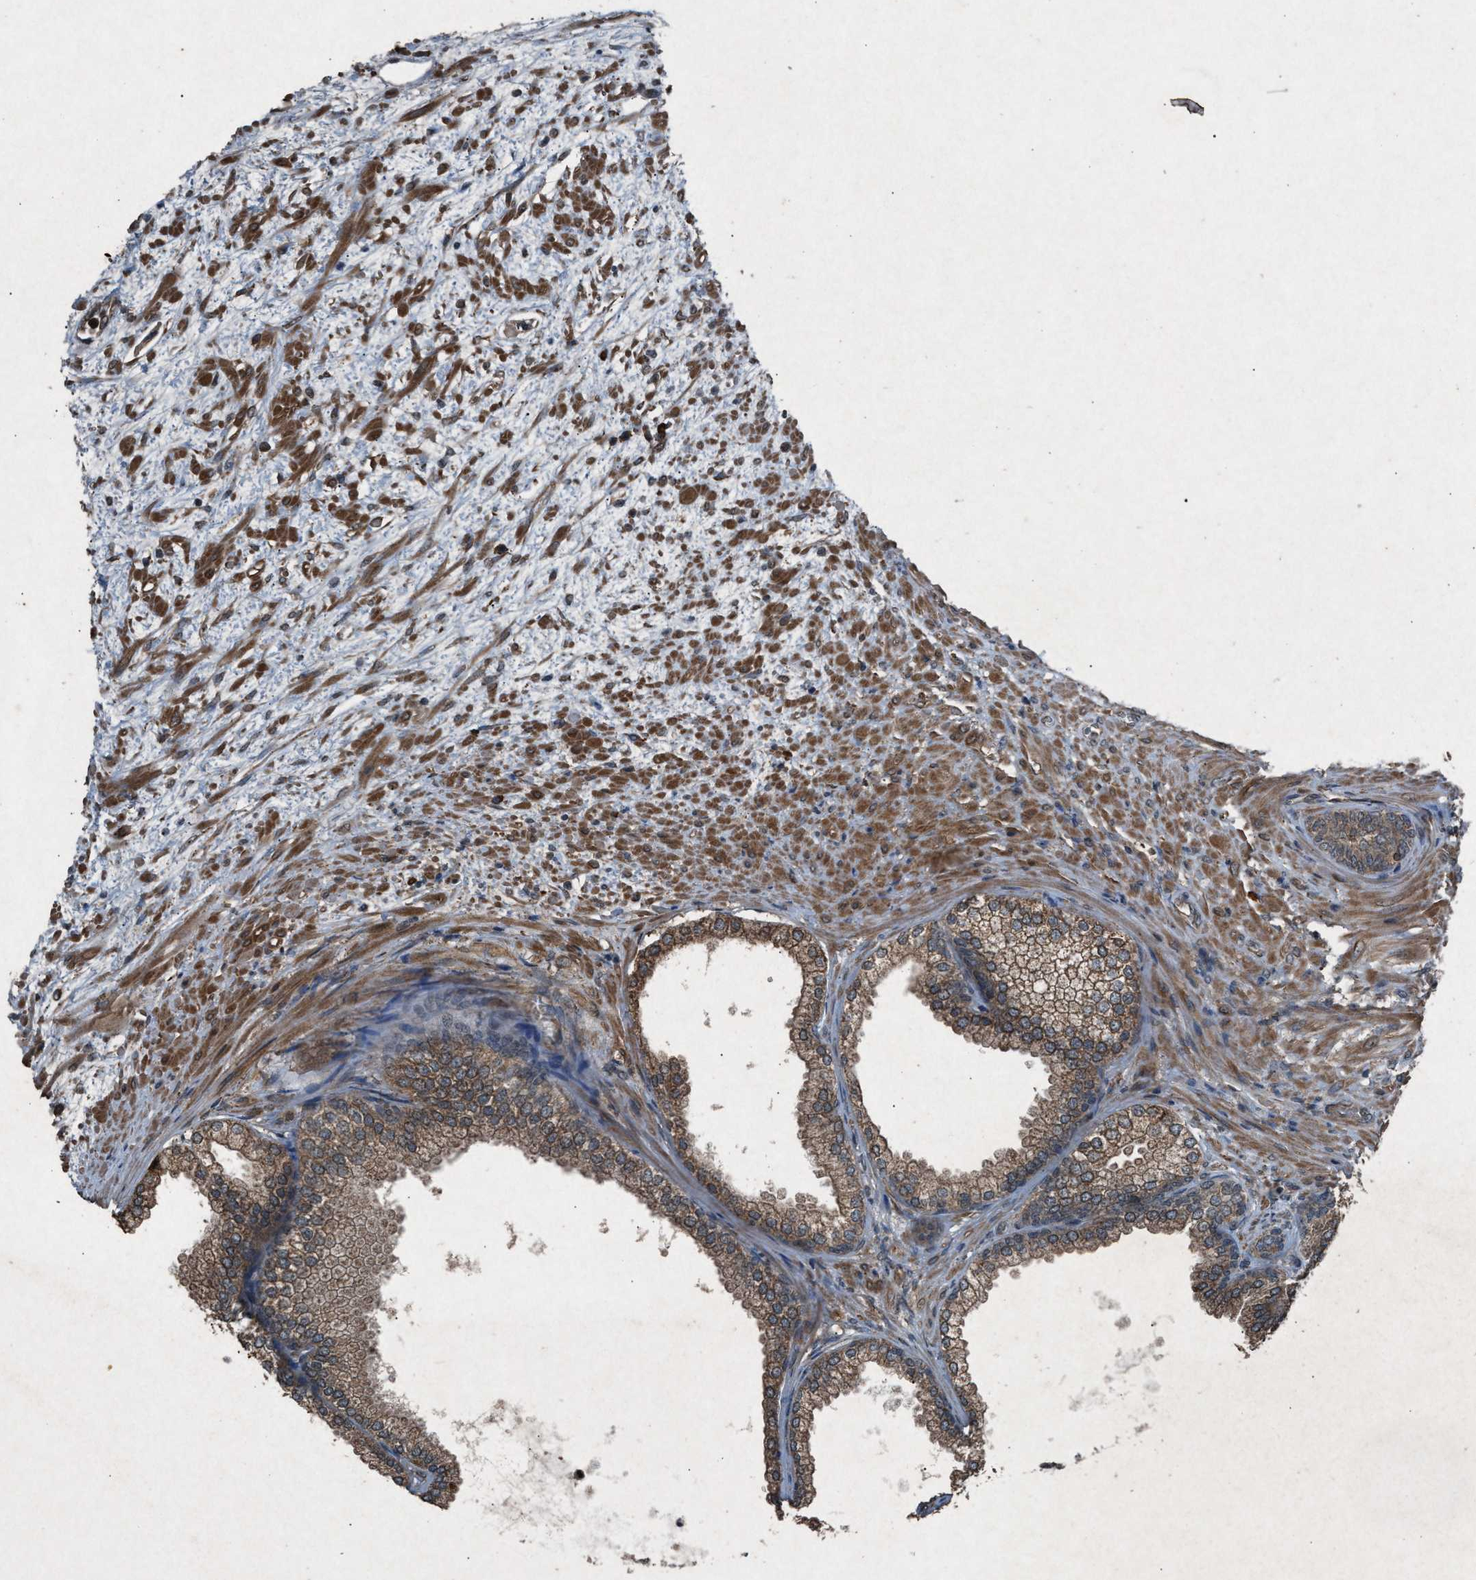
{"staining": {"intensity": "moderate", "quantity": ">75%", "location": "cytoplasmic/membranous"}, "tissue": "prostate", "cell_type": "Glandular cells", "image_type": "normal", "snomed": [{"axis": "morphology", "description": "Normal tissue, NOS"}, {"axis": "topography", "description": "Prostate"}], "caption": "Benign prostate exhibits moderate cytoplasmic/membranous staining in about >75% of glandular cells.", "gene": "CALR", "patient": {"sex": "male", "age": 76}}